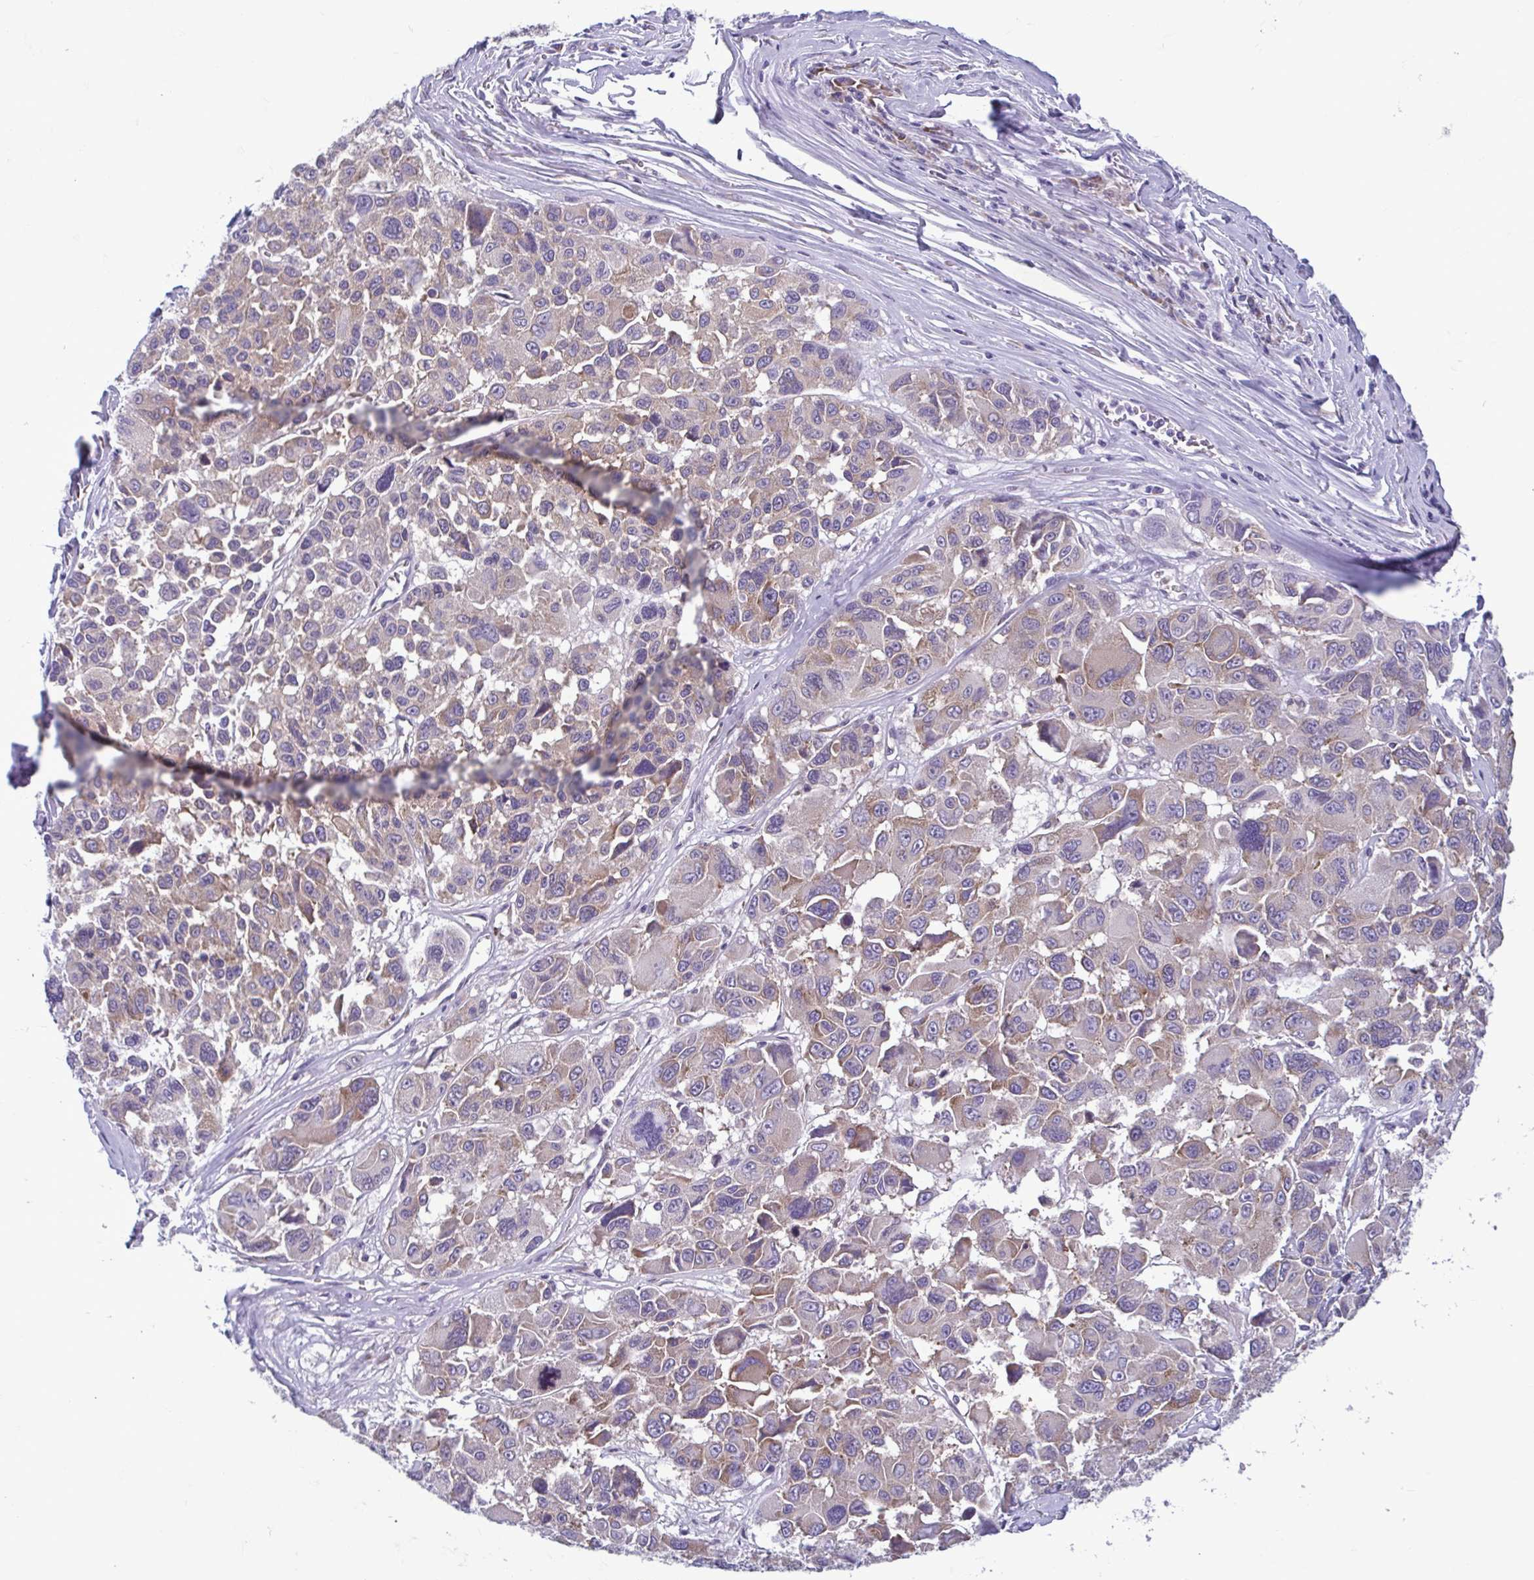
{"staining": {"intensity": "moderate", "quantity": "<25%", "location": "cytoplasmic/membranous"}, "tissue": "melanoma", "cell_type": "Tumor cells", "image_type": "cancer", "snomed": [{"axis": "morphology", "description": "Malignant melanoma, NOS"}, {"axis": "topography", "description": "Skin"}], "caption": "Melanoma tissue demonstrates moderate cytoplasmic/membranous expression in about <25% of tumor cells", "gene": "RPS16", "patient": {"sex": "female", "age": 66}}